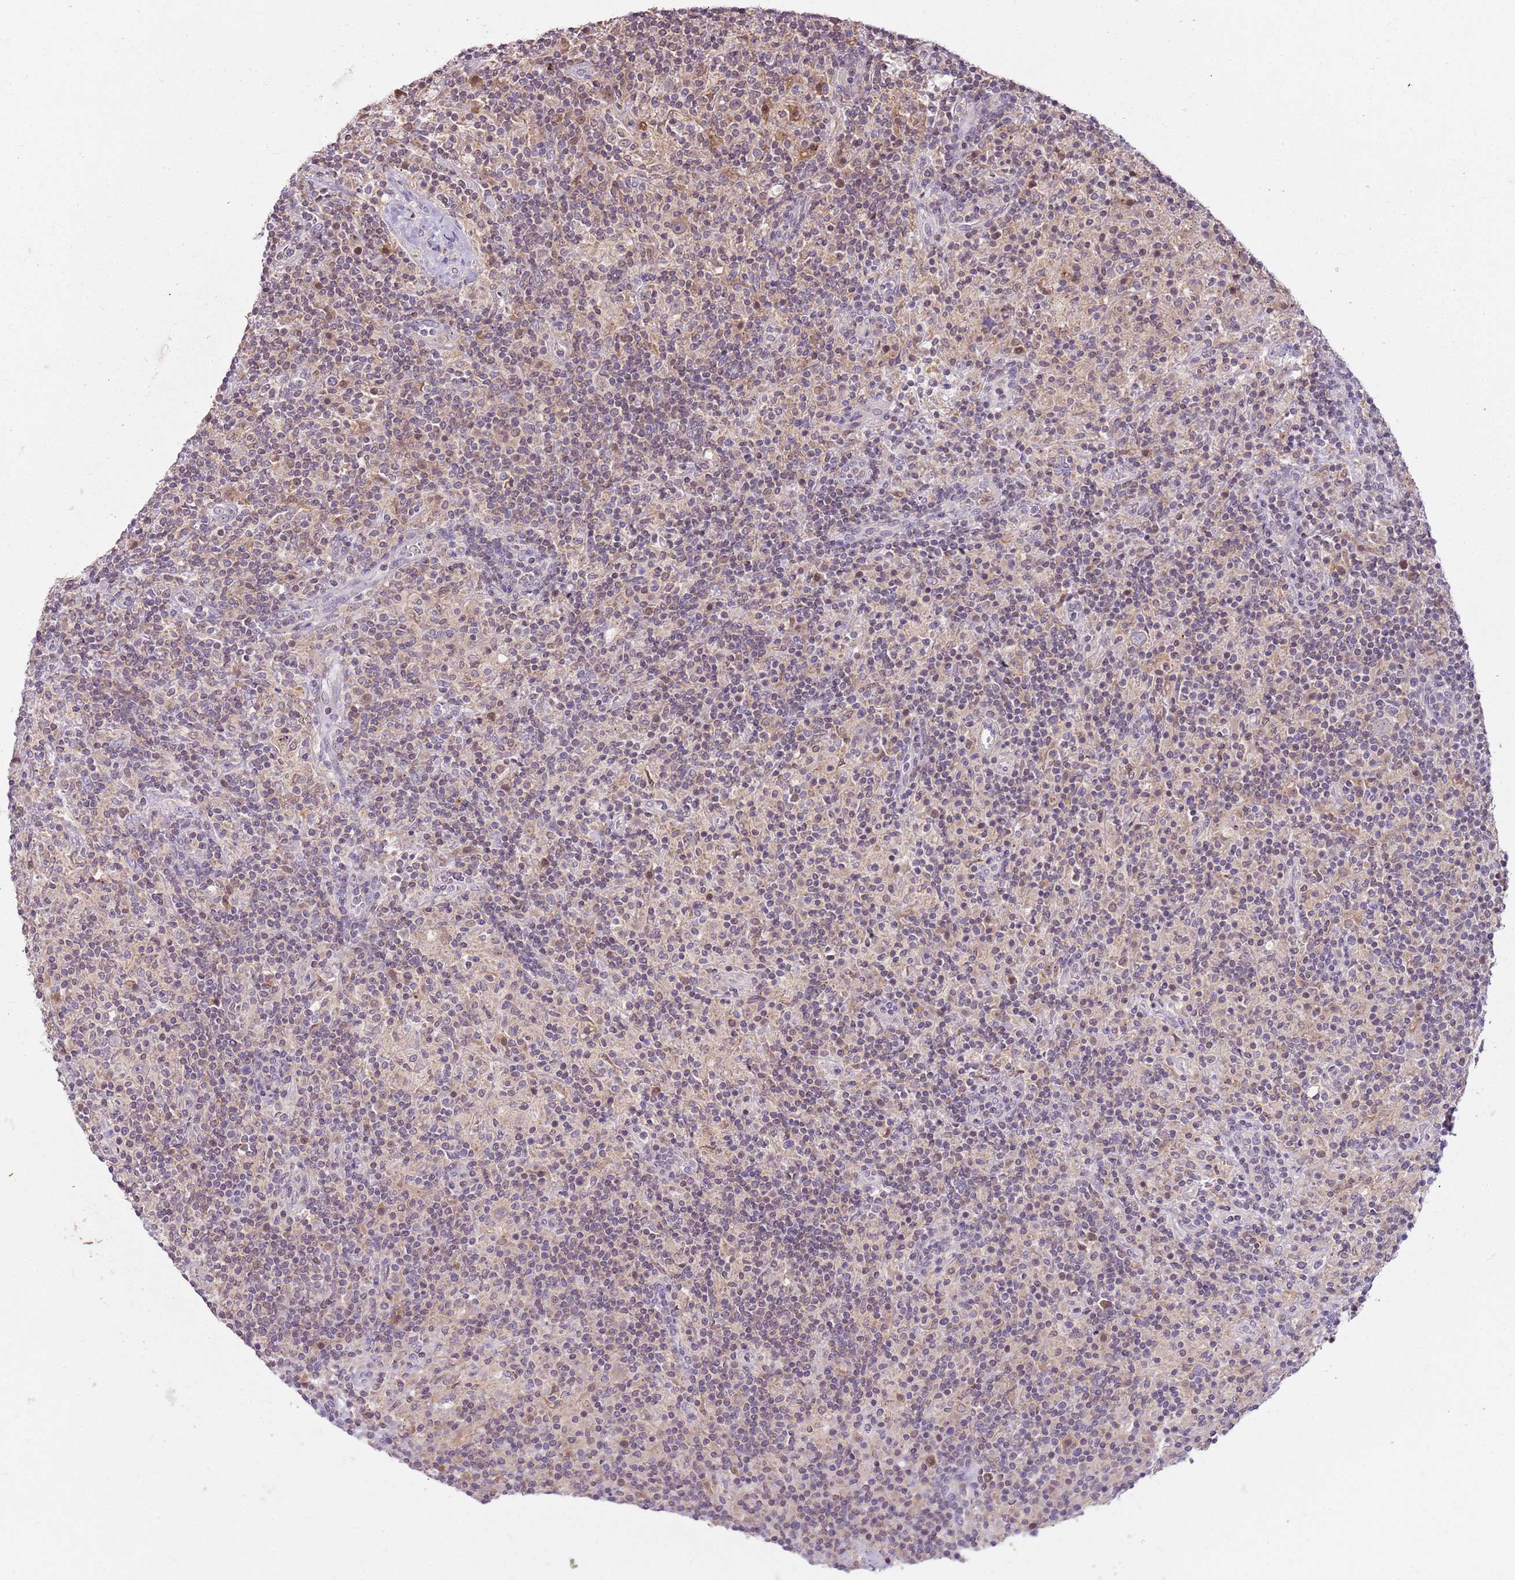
{"staining": {"intensity": "negative", "quantity": "none", "location": "none"}, "tissue": "lymphoma", "cell_type": "Tumor cells", "image_type": "cancer", "snomed": [{"axis": "morphology", "description": "Hodgkin's disease, NOS"}, {"axis": "topography", "description": "Lymph node"}], "caption": "Immunohistochemistry image of neoplastic tissue: human Hodgkin's disease stained with DAB (3,3'-diaminobenzidine) demonstrates no significant protein positivity in tumor cells.", "gene": "CAPN7", "patient": {"sex": "male", "age": 70}}